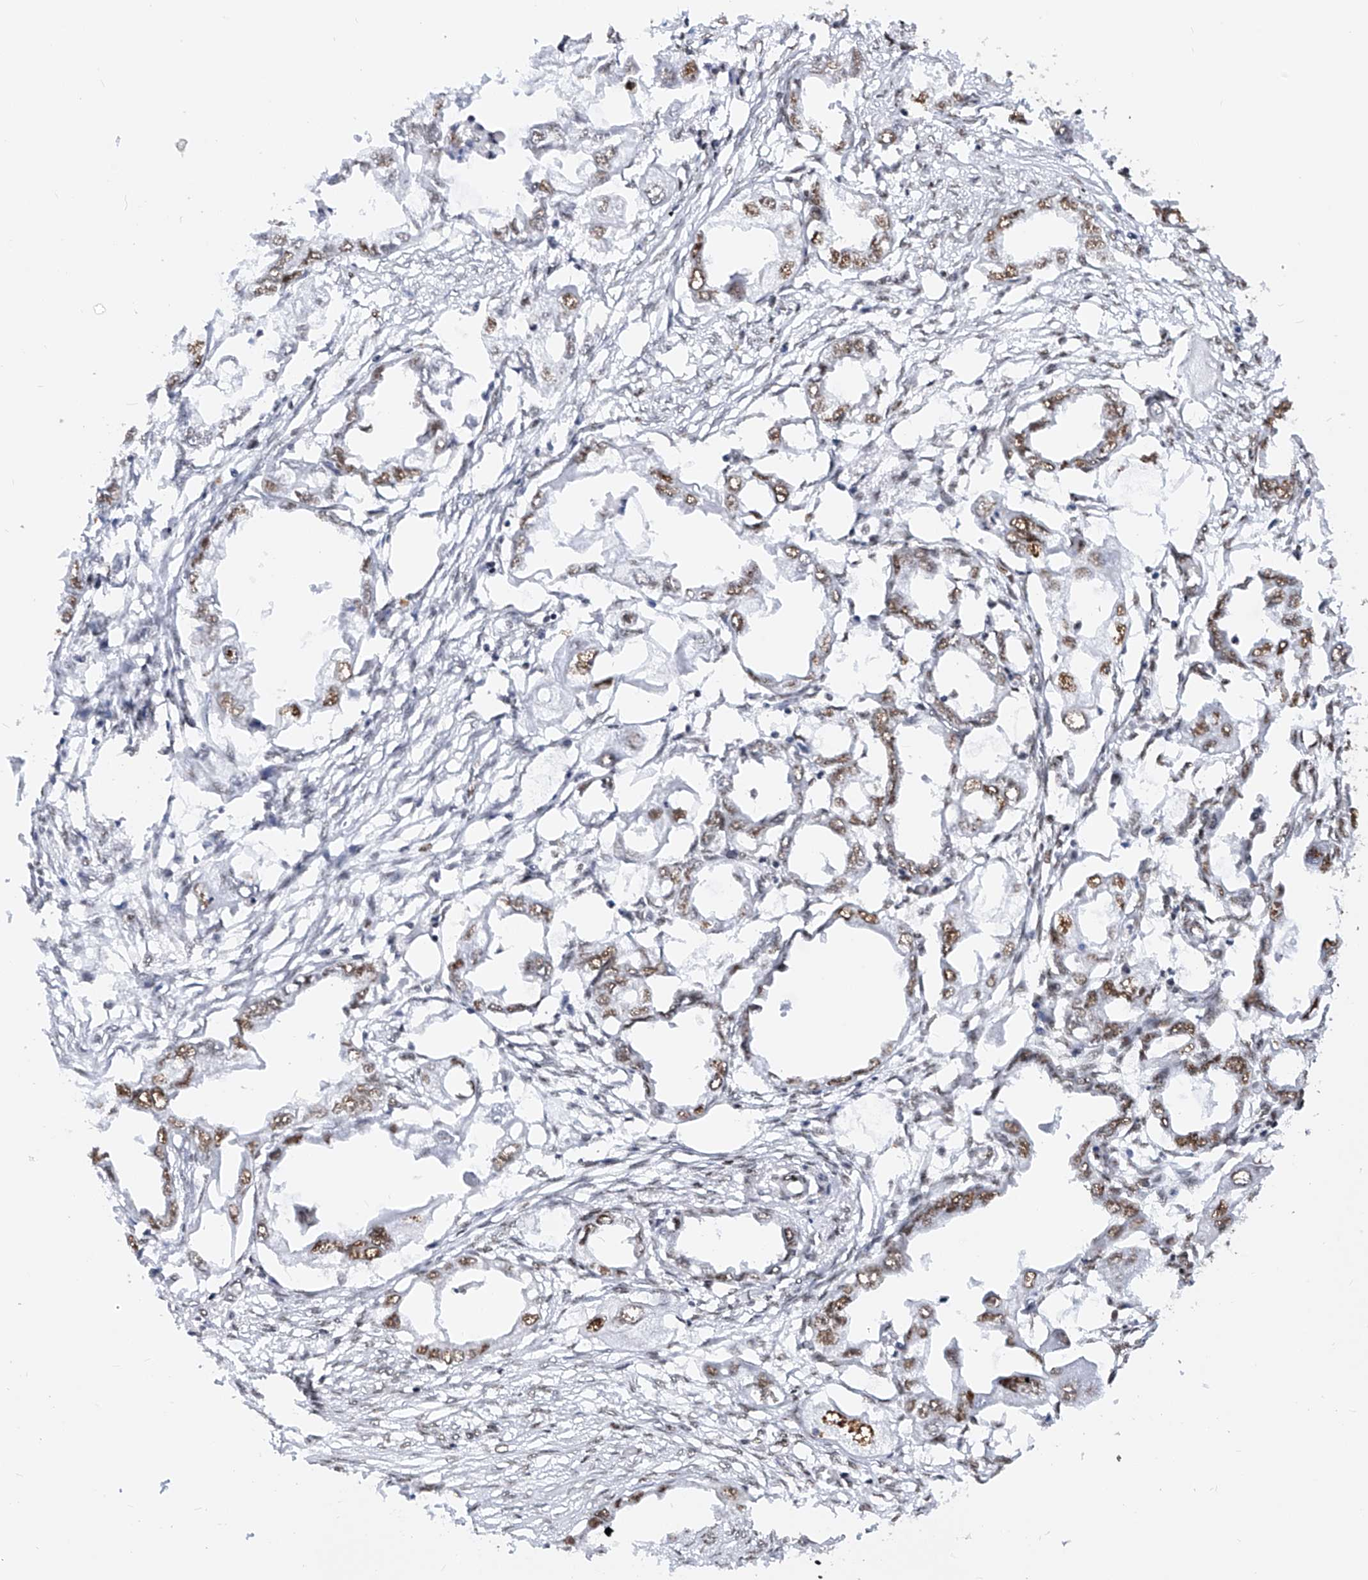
{"staining": {"intensity": "moderate", "quantity": ">75%", "location": "nuclear"}, "tissue": "endometrial cancer", "cell_type": "Tumor cells", "image_type": "cancer", "snomed": [{"axis": "morphology", "description": "Adenocarcinoma, NOS"}, {"axis": "morphology", "description": "Adenocarcinoma, metastatic, NOS"}, {"axis": "topography", "description": "Adipose tissue"}, {"axis": "topography", "description": "Endometrium"}], "caption": "Immunohistochemical staining of human endometrial cancer demonstrates medium levels of moderate nuclear staining in about >75% of tumor cells. (Stains: DAB (3,3'-diaminobenzidine) in brown, nuclei in blue, Microscopy: brightfield microscopy at high magnification).", "gene": "SRSF6", "patient": {"sex": "female", "age": 67}}